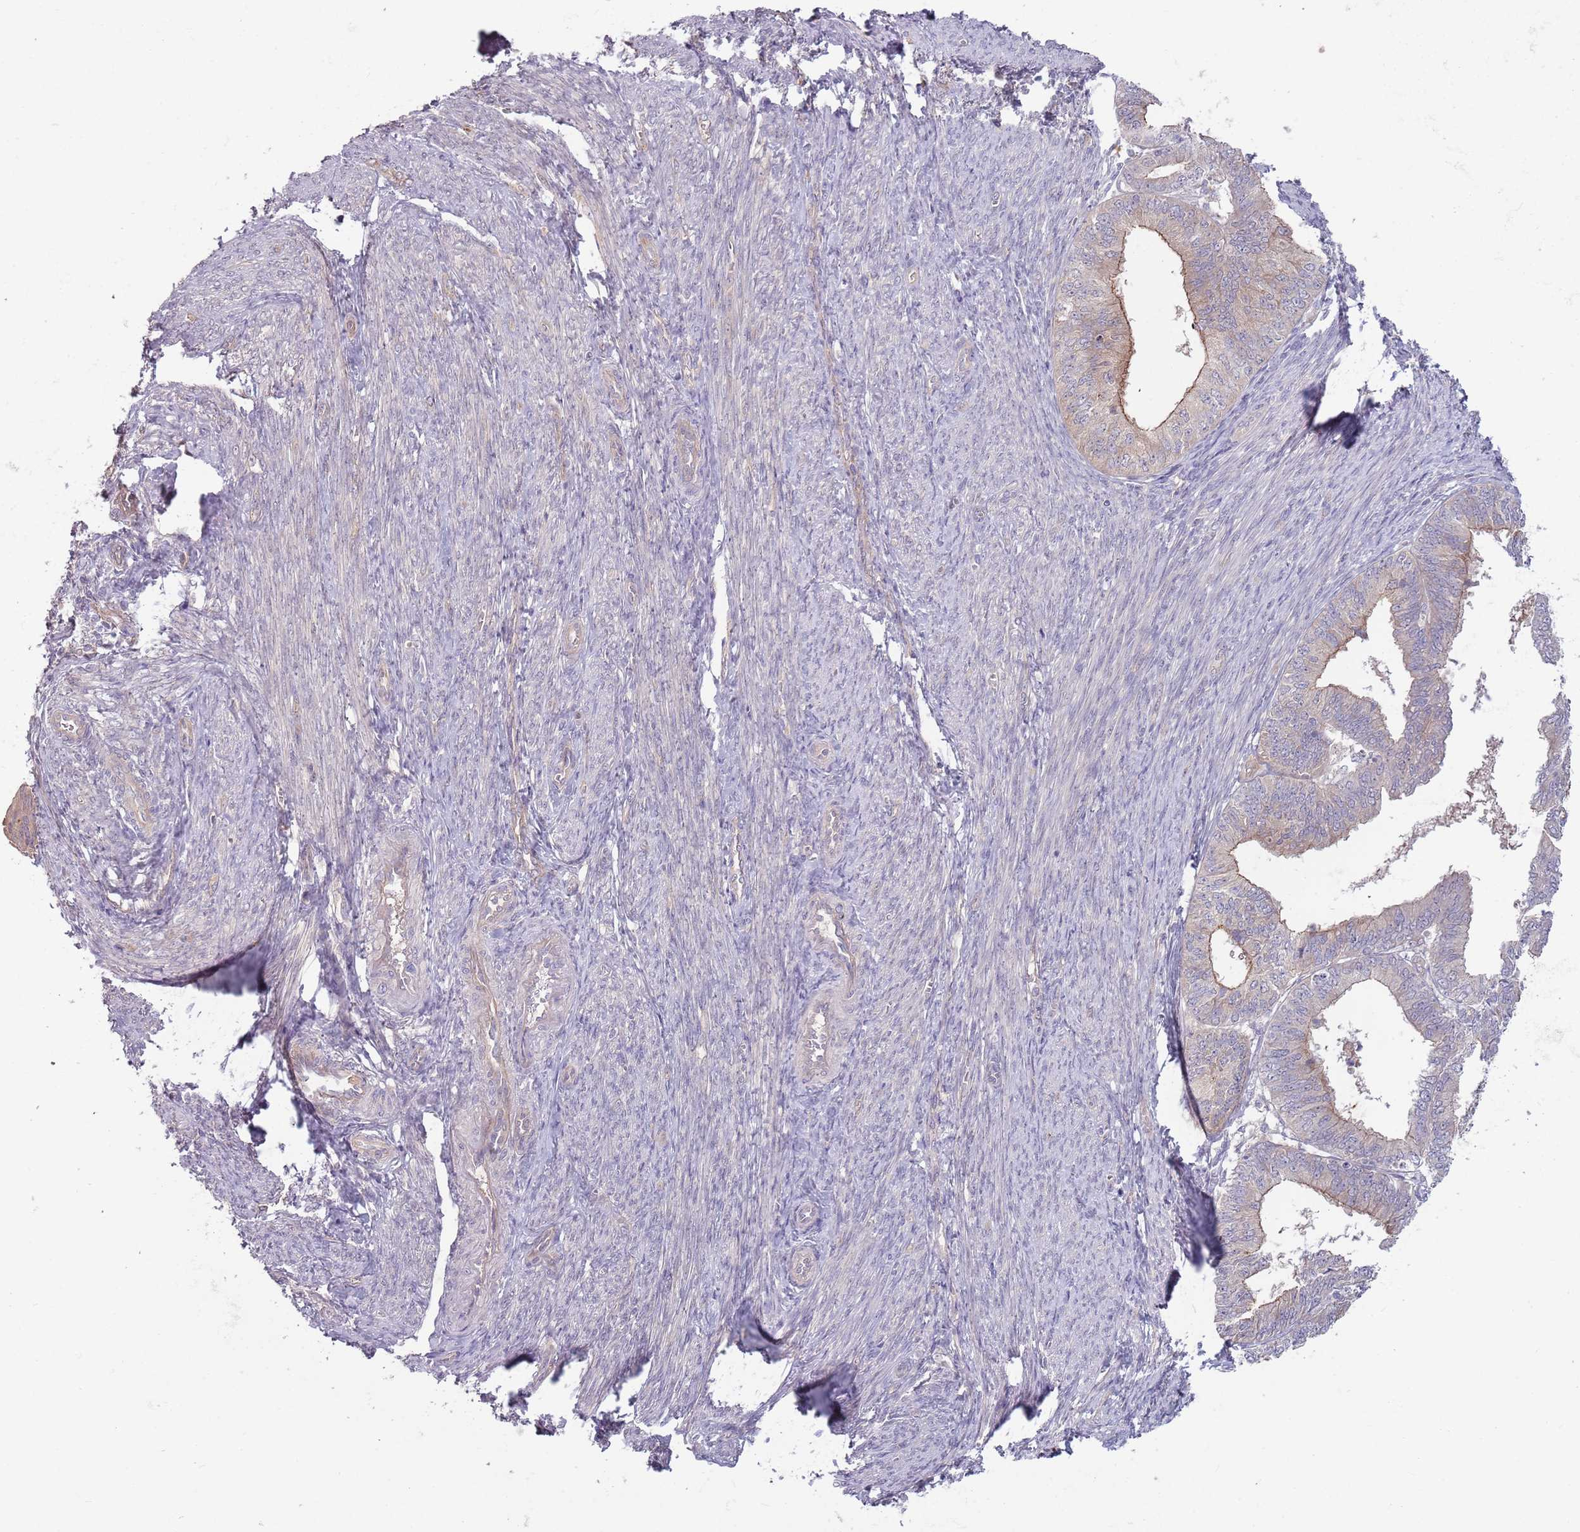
{"staining": {"intensity": "weak", "quantity": "25%-75%", "location": "cytoplasmic/membranous"}, "tissue": "endometrial cancer", "cell_type": "Tumor cells", "image_type": "cancer", "snomed": [{"axis": "morphology", "description": "Adenocarcinoma, NOS"}, {"axis": "topography", "description": "Endometrium"}], "caption": "This is a micrograph of immunohistochemistry staining of endometrial cancer (adenocarcinoma), which shows weak positivity in the cytoplasmic/membranous of tumor cells.", "gene": "SAV1", "patient": {"sex": "female", "age": 56}}